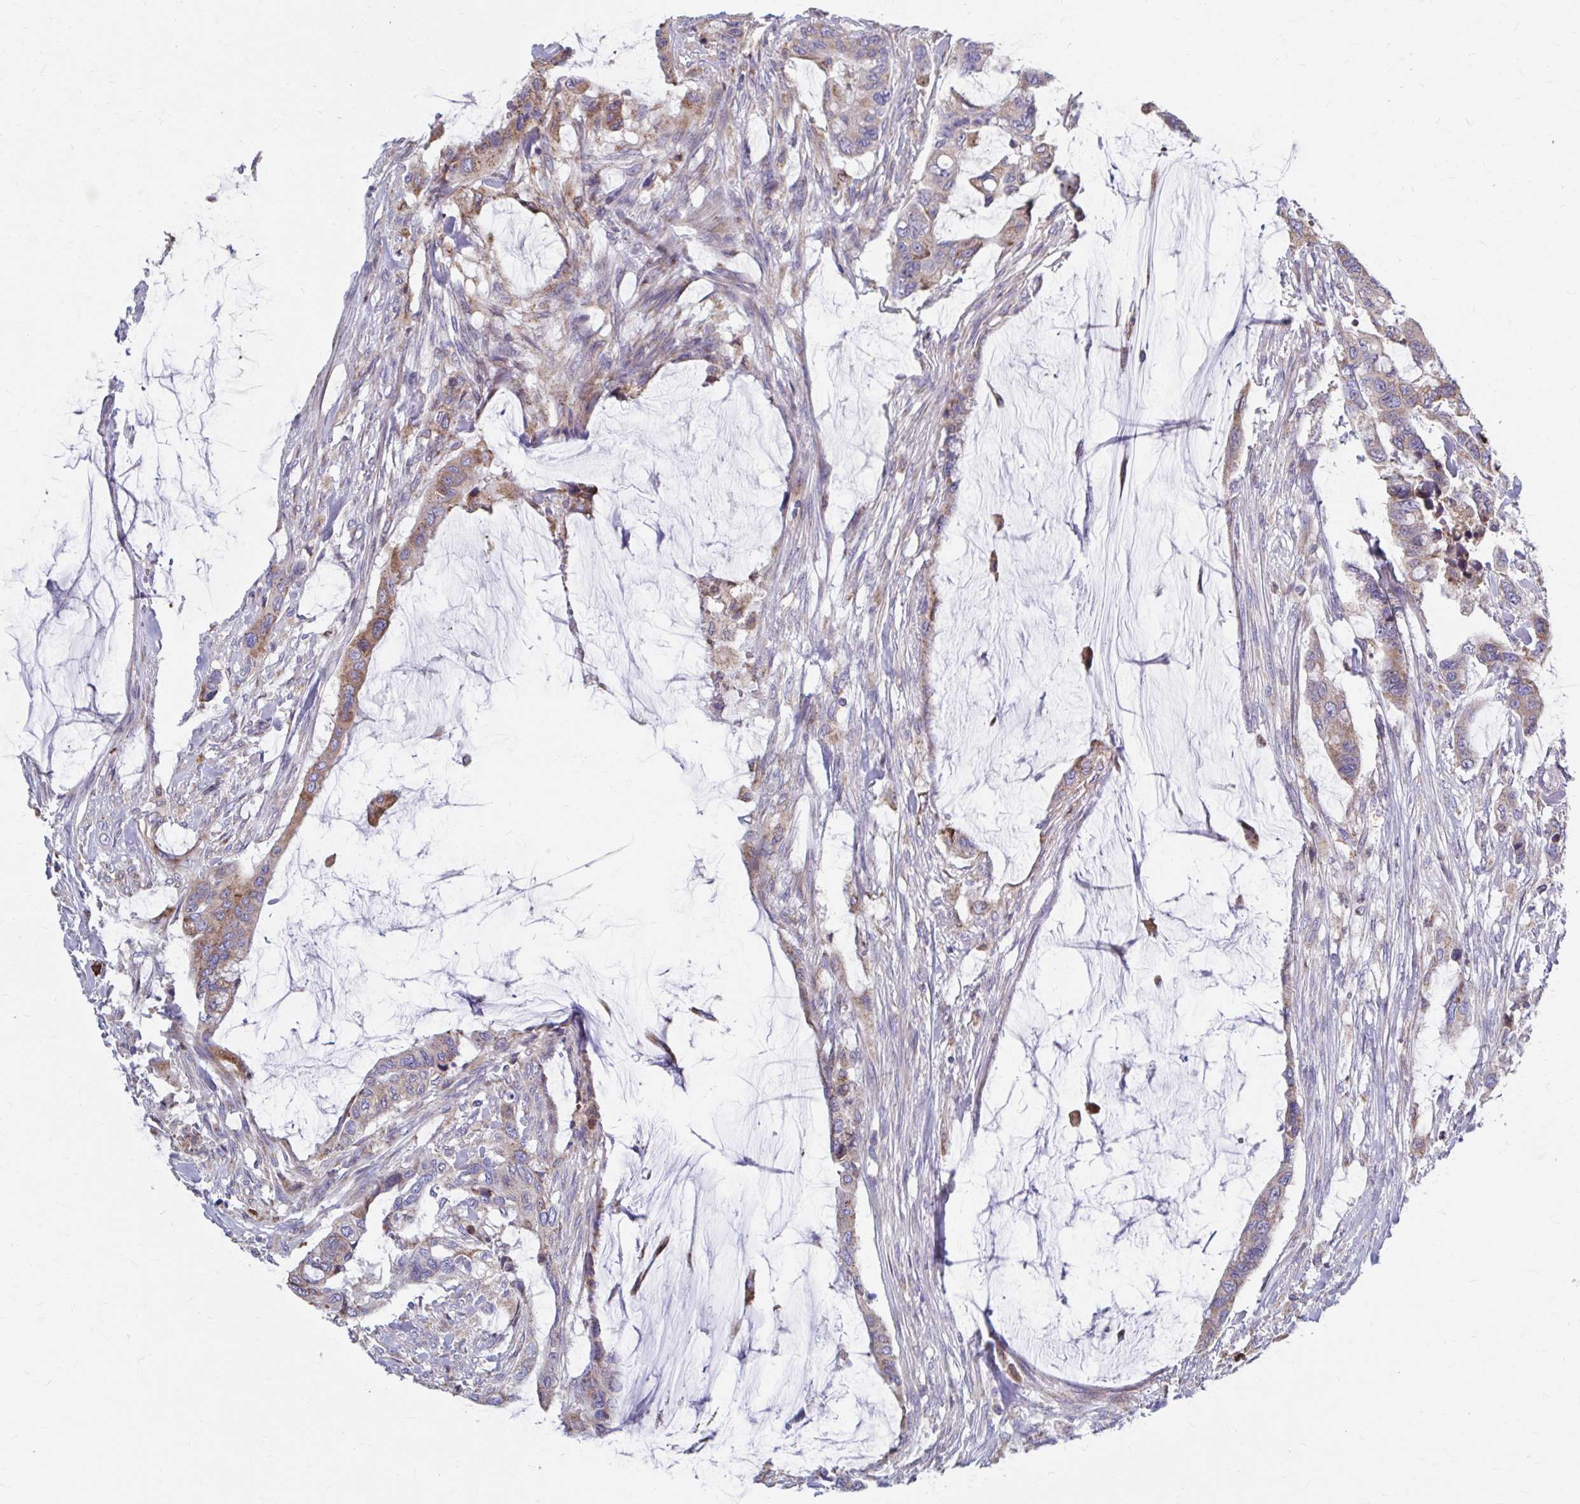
{"staining": {"intensity": "weak", "quantity": ">75%", "location": "cytoplasmic/membranous"}, "tissue": "colorectal cancer", "cell_type": "Tumor cells", "image_type": "cancer", "snomed": [{"axis": "morphology", "description": "Adenocarcinoma, NOS"}, {"axis": "topography", "description": "Rectum"}], "caption": "The photomicrograph shows staining of colorectal cancer, revealing weak cytoplasmic/membranous protein positivity (brown color) within tumor cells.", "gene": "FKBP2", "patient": {"sex": "female", "age": 59}}